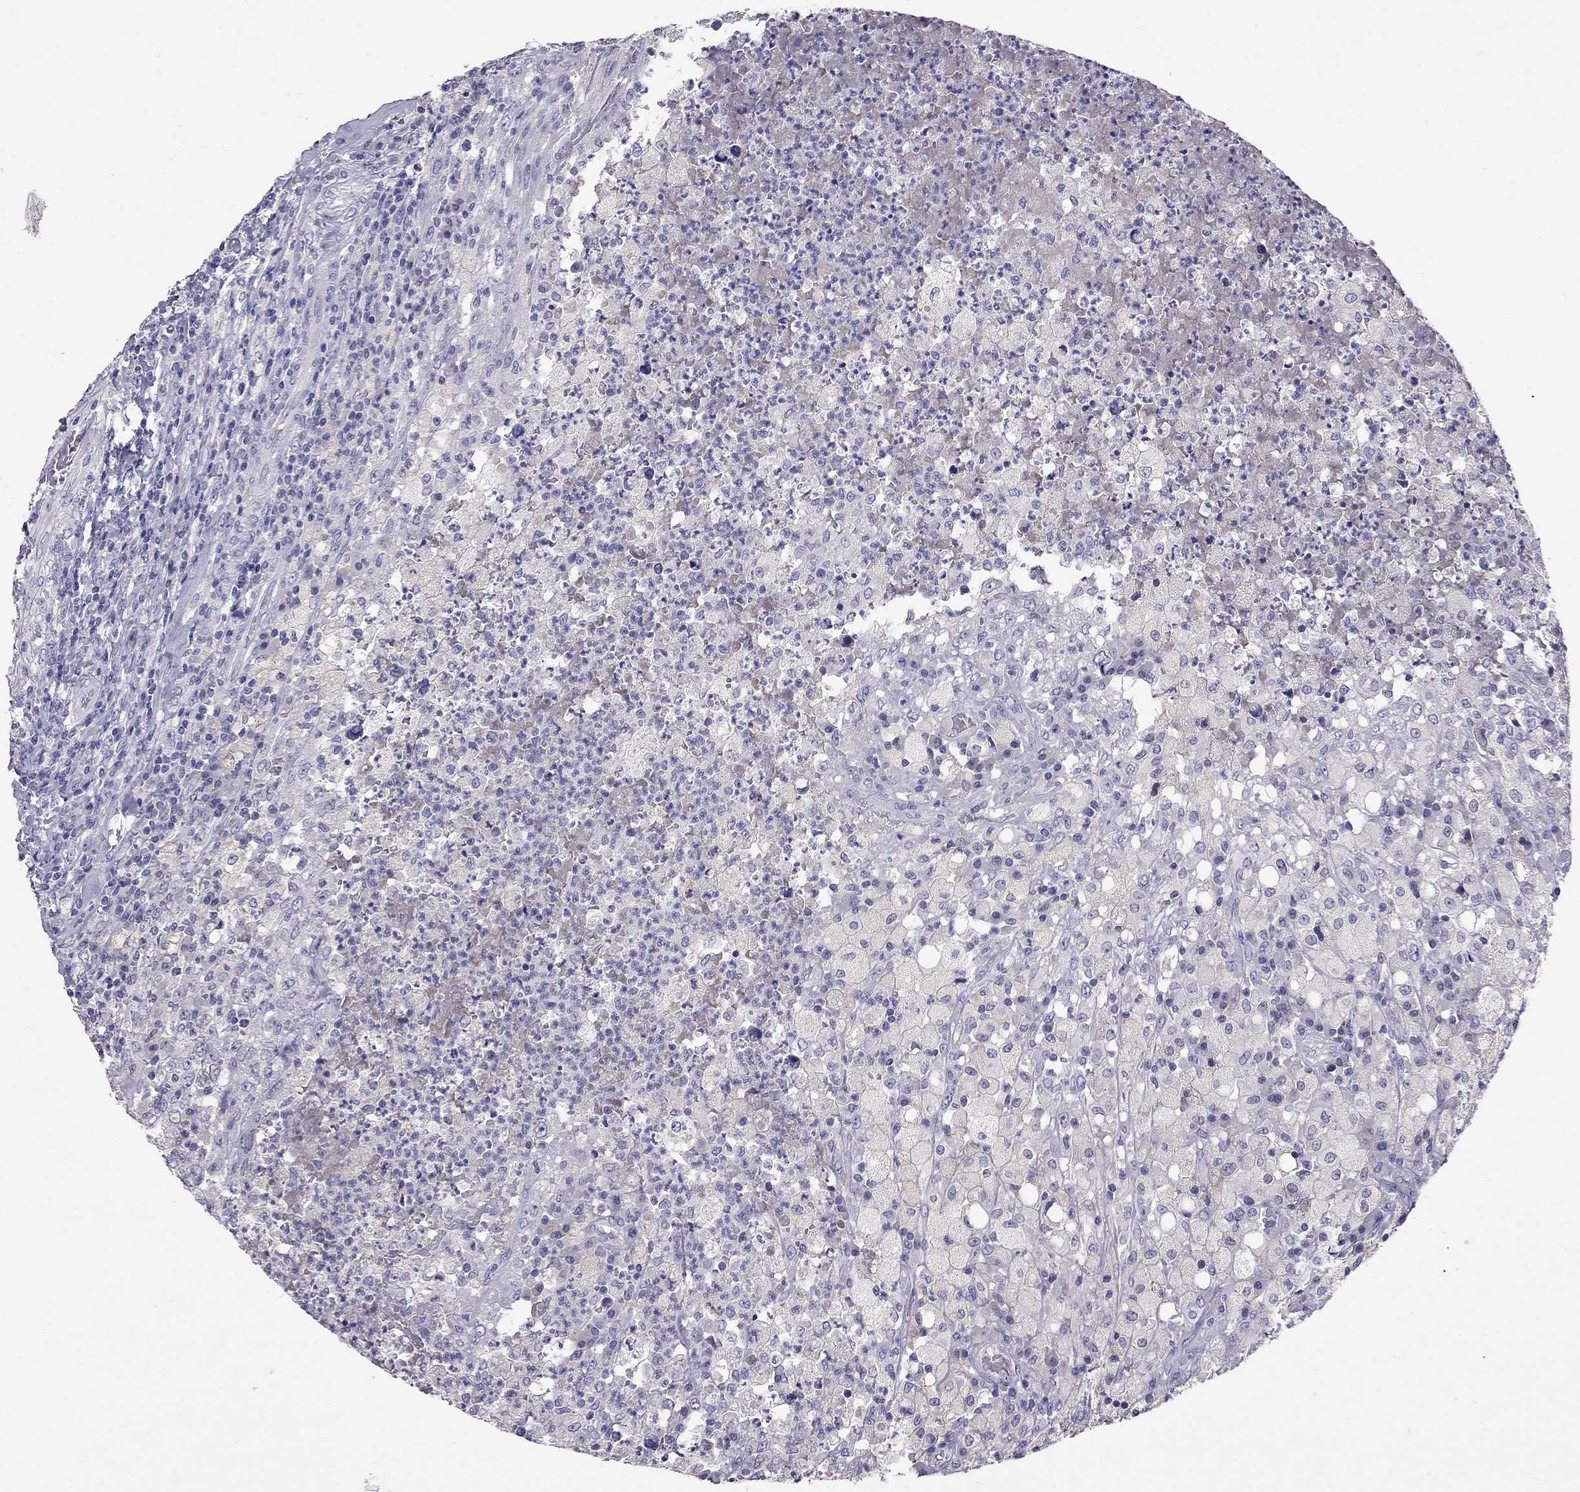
{"staining": {"intensity": "negative", "quantity": "none", "location": "none"}, "tissue": "testis cancer", "cell_type": "Tumor cells", "image_type": "cancer", "snomed": [{"axis": "morphology", "description": "Necrosis, NOS"}, {"axis": "morphology", "description": "Carcinoma, Embryonal, NOS"}, {"axis": "topography", "description": "Testis"}], "caption": "A micrograph of testis cancer stained for a protein reveals no brown staining in tumor cells. (DAB (3,3'-diaminobenzidine) immunohistochemistry, high magnification).", "gene": "CFAP91", "patient": {"sex": "male", "age": 19}}